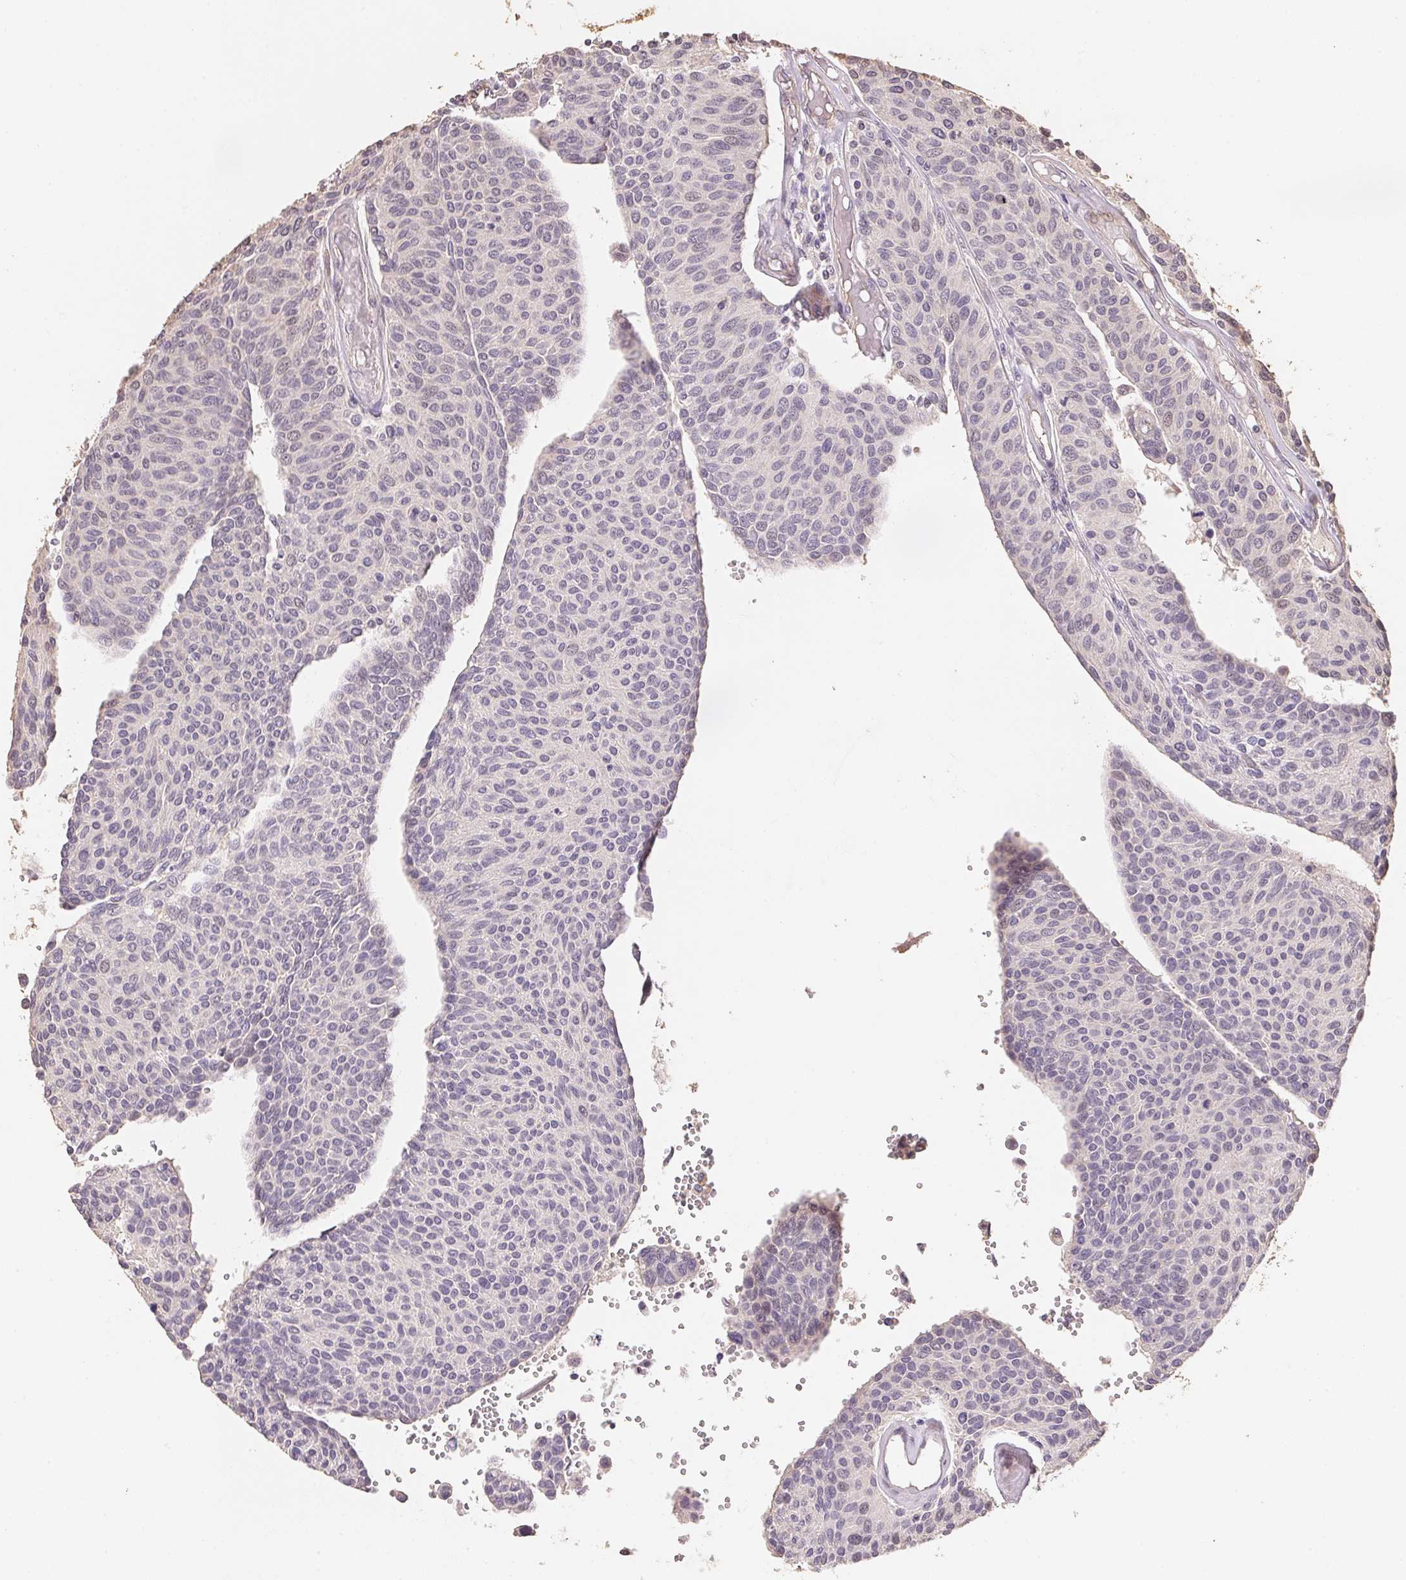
{"staining": {"intensity": "negative", "quantity": "none", "location": "none"}, "tissue": "urothelial cancer", "cell_type": "Tumor cells", "image_type": "cancer", "snomed": [{"axis": "morphology", "description": "Urothelial carcinoma, NOS"}, {"axis": "topography", "description": "Urinary bladder"}], "caption": "Immunohistochemistry photomicrograph of neoplastic tissue: human transitional cell carcinoma stained with DAB exhibits no significant protein staining in tumor cells.", "gene": "TMEM222", "patient": {"sex": "male", "age": 55}}